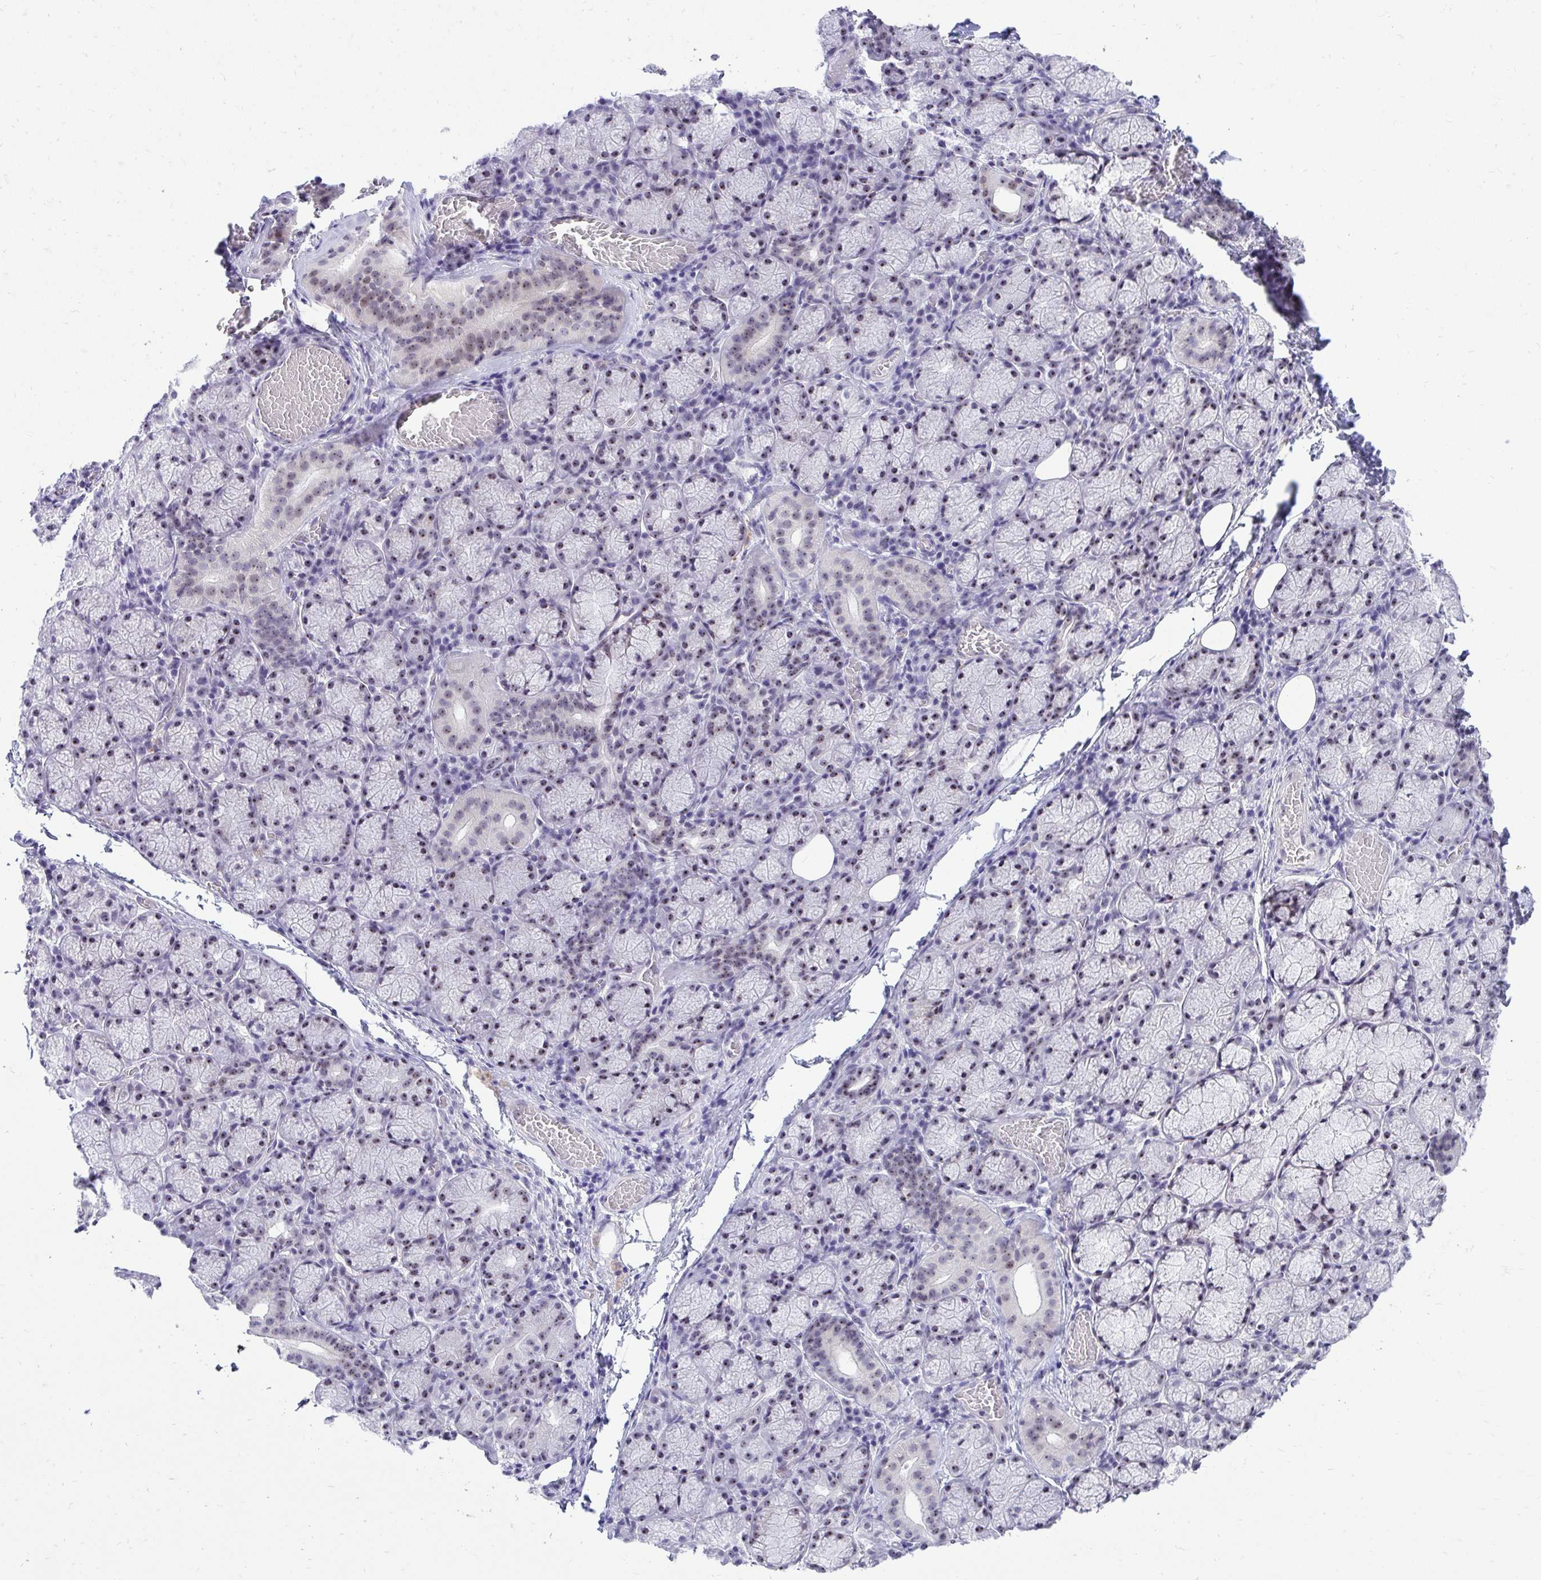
{"staining": {"intensity": "weak", "quantity": "25%-75%", "location": "nuclear"}, "tissue": "salivary gland", "cell_type": "Glandular cells", "image_type": "normal", "snomed": [{"axis": "morphology", "description": "Normal tissue, NOS"}, {"axis": "topography", "description": "Salivary gland"}], "caption": "Unremarkable salivary gland shows weak nuclear positivity in about 25%-75% of glandular cells (DAB (3,3'-diaminobenzidine) IHC, brown staining for protein, blue staining for nuclei)..", "gene": "NIFK", "patient": {"sex": "female", "age": 24}}